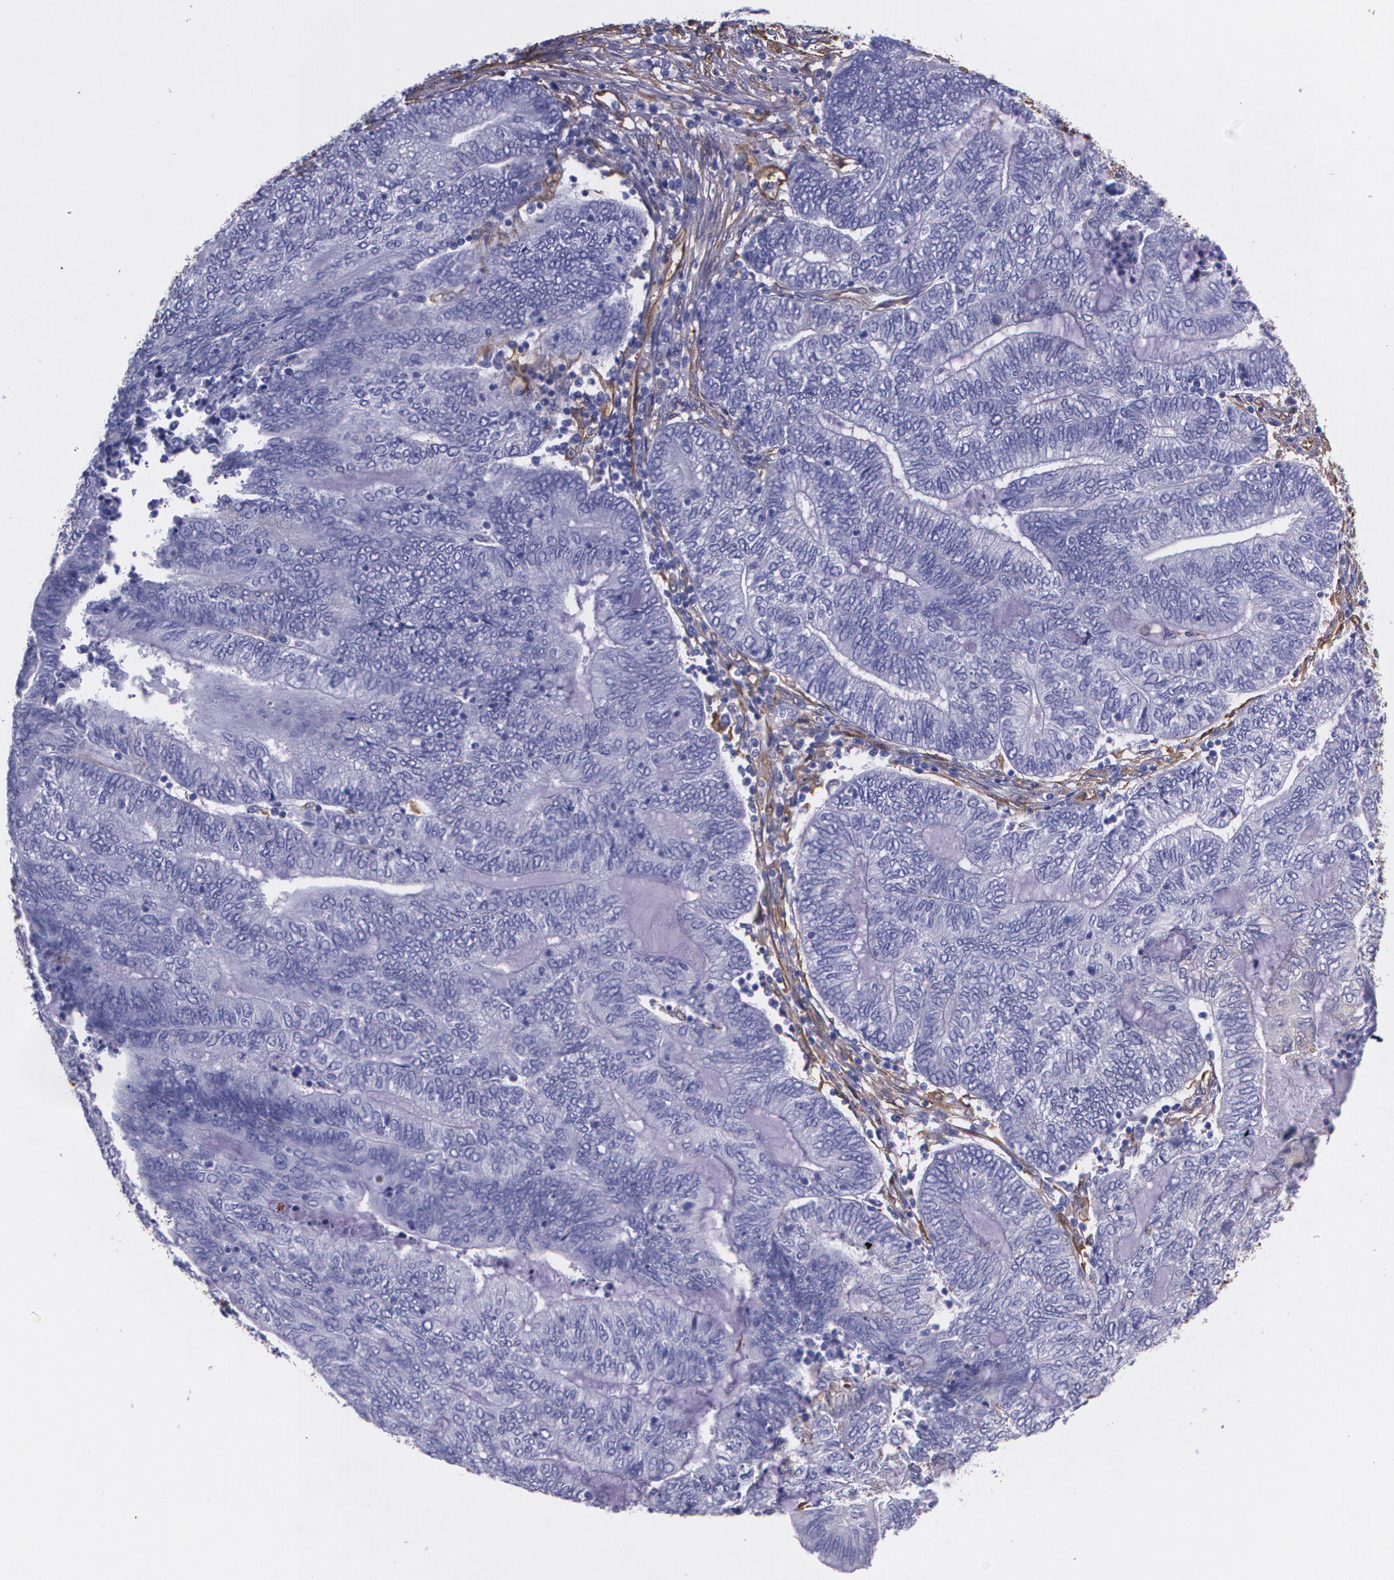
{"staining": {"intensity": "negative", "quantity": "none", "location": "none"}, "tissue": "endometrial cancer", "cell_type": "Tumor cells", "image_type": "cancer", "snomed": [{"axis": "morphology", "description": "Adenocarcinoma, NOS"}, {"axis": "topography", "description": "Uterus"}, {"axis": "topography", "description": "Endometrium"}], "caption": "Image shows no protein positivity in tumor cells of endometrial cancer tissue.", "gene": "MMP2", "patient": {"sex": "female", "age": 70}}